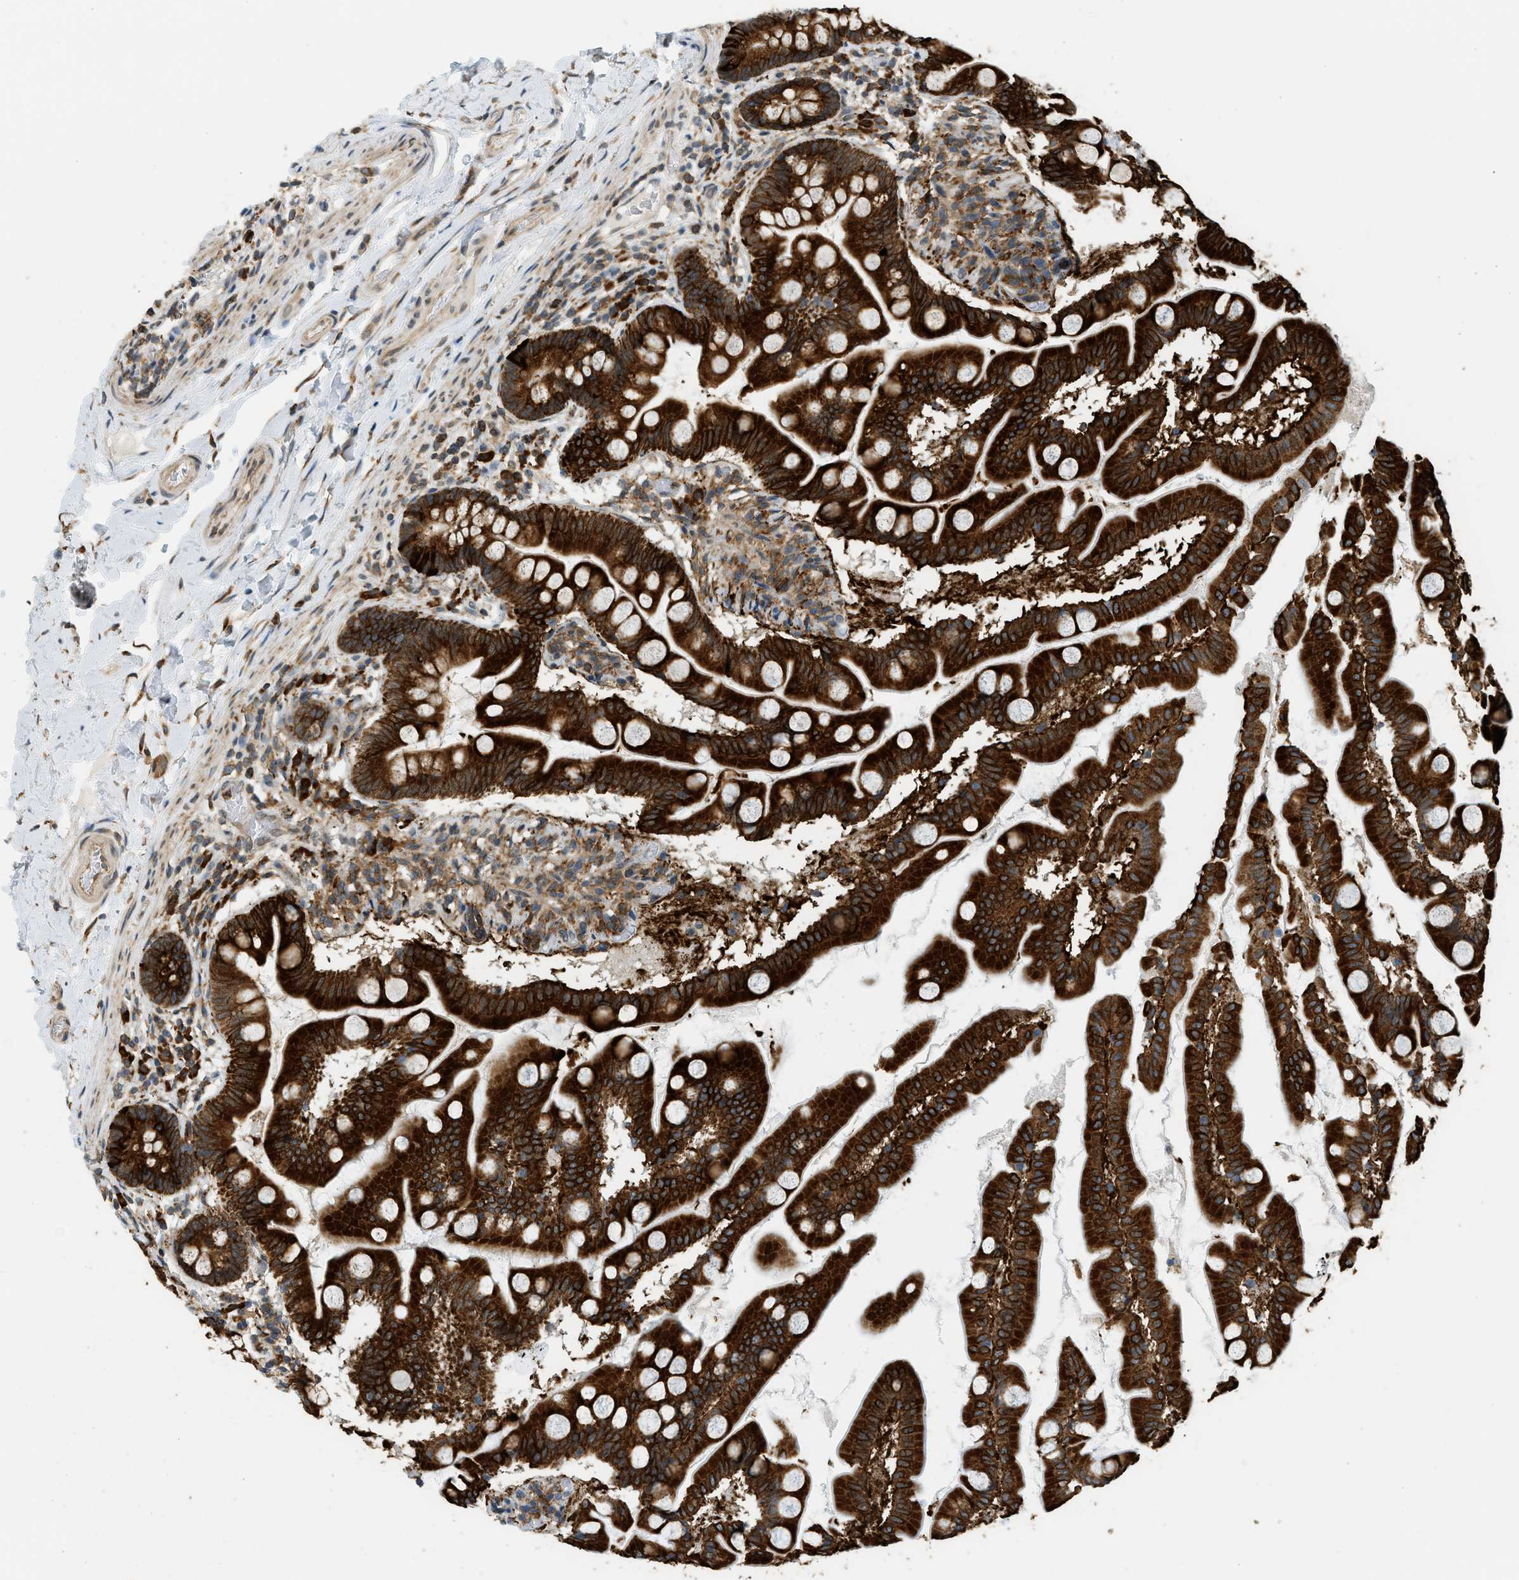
{"staining": {"intensity": "strong", "quantity": ">75%", "location": "cytoplasmic/membranous"}, "tissue": "small intestine", "cell_type": "Glandular cells", "image_type": "normal", "snomed": [{"axis": "morphology", "description": "Normal tissue, NOS"}, {"axis": "topography", "description": "Small intestine"}], "caption": "High-power microscopy captured an immunohistochemistry (IHC) photomicrograph of benign small intestine, revealing strong cytoplasmic/membranous positivity in approximately >75% of glandular cells.", "gene": "SEMA4D", "patient": {"sex": "female", "age": 56}}